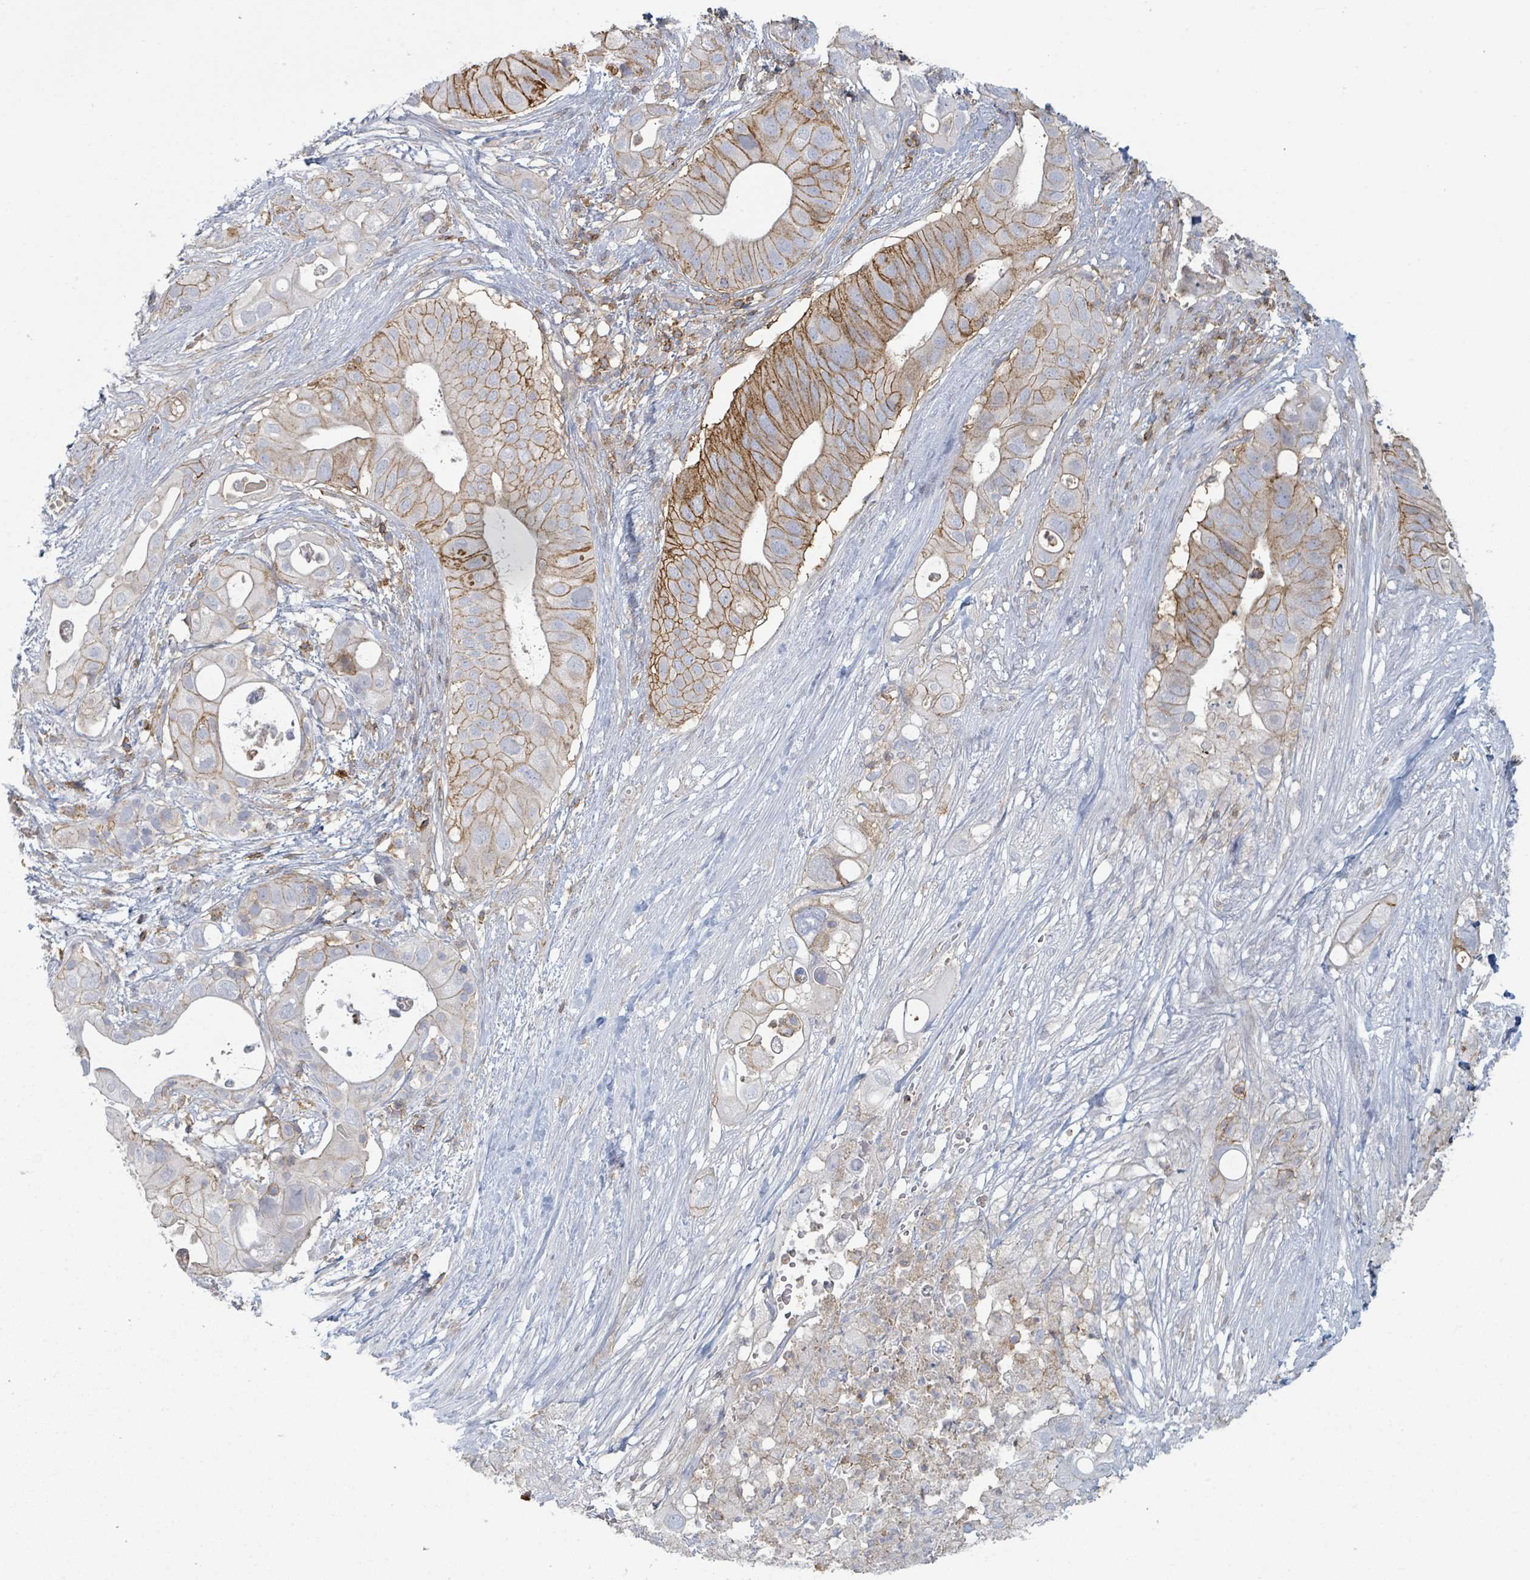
{"staining": {"intensity": "moderate", "quantity": "25%-75%", "location": "cytoplasmic/membranous"}, "tissue": "pancreatic cancer", "cell_type": "Tumor cells", "image_type": "cancer", "snomed": [{"axis": "morphology", "description": "Adenocarcinoma, NOS"}, {"axis": "topography", "description": "Pancreas"}], "caption": "The image displays staining of pancreatic cancer, revealing moderate cytoplasmic/membranous protein positivity (brown color) within tumor cells.", "gene": "TNFRSF14", "patient": {"sex": "female", "age": 72}}